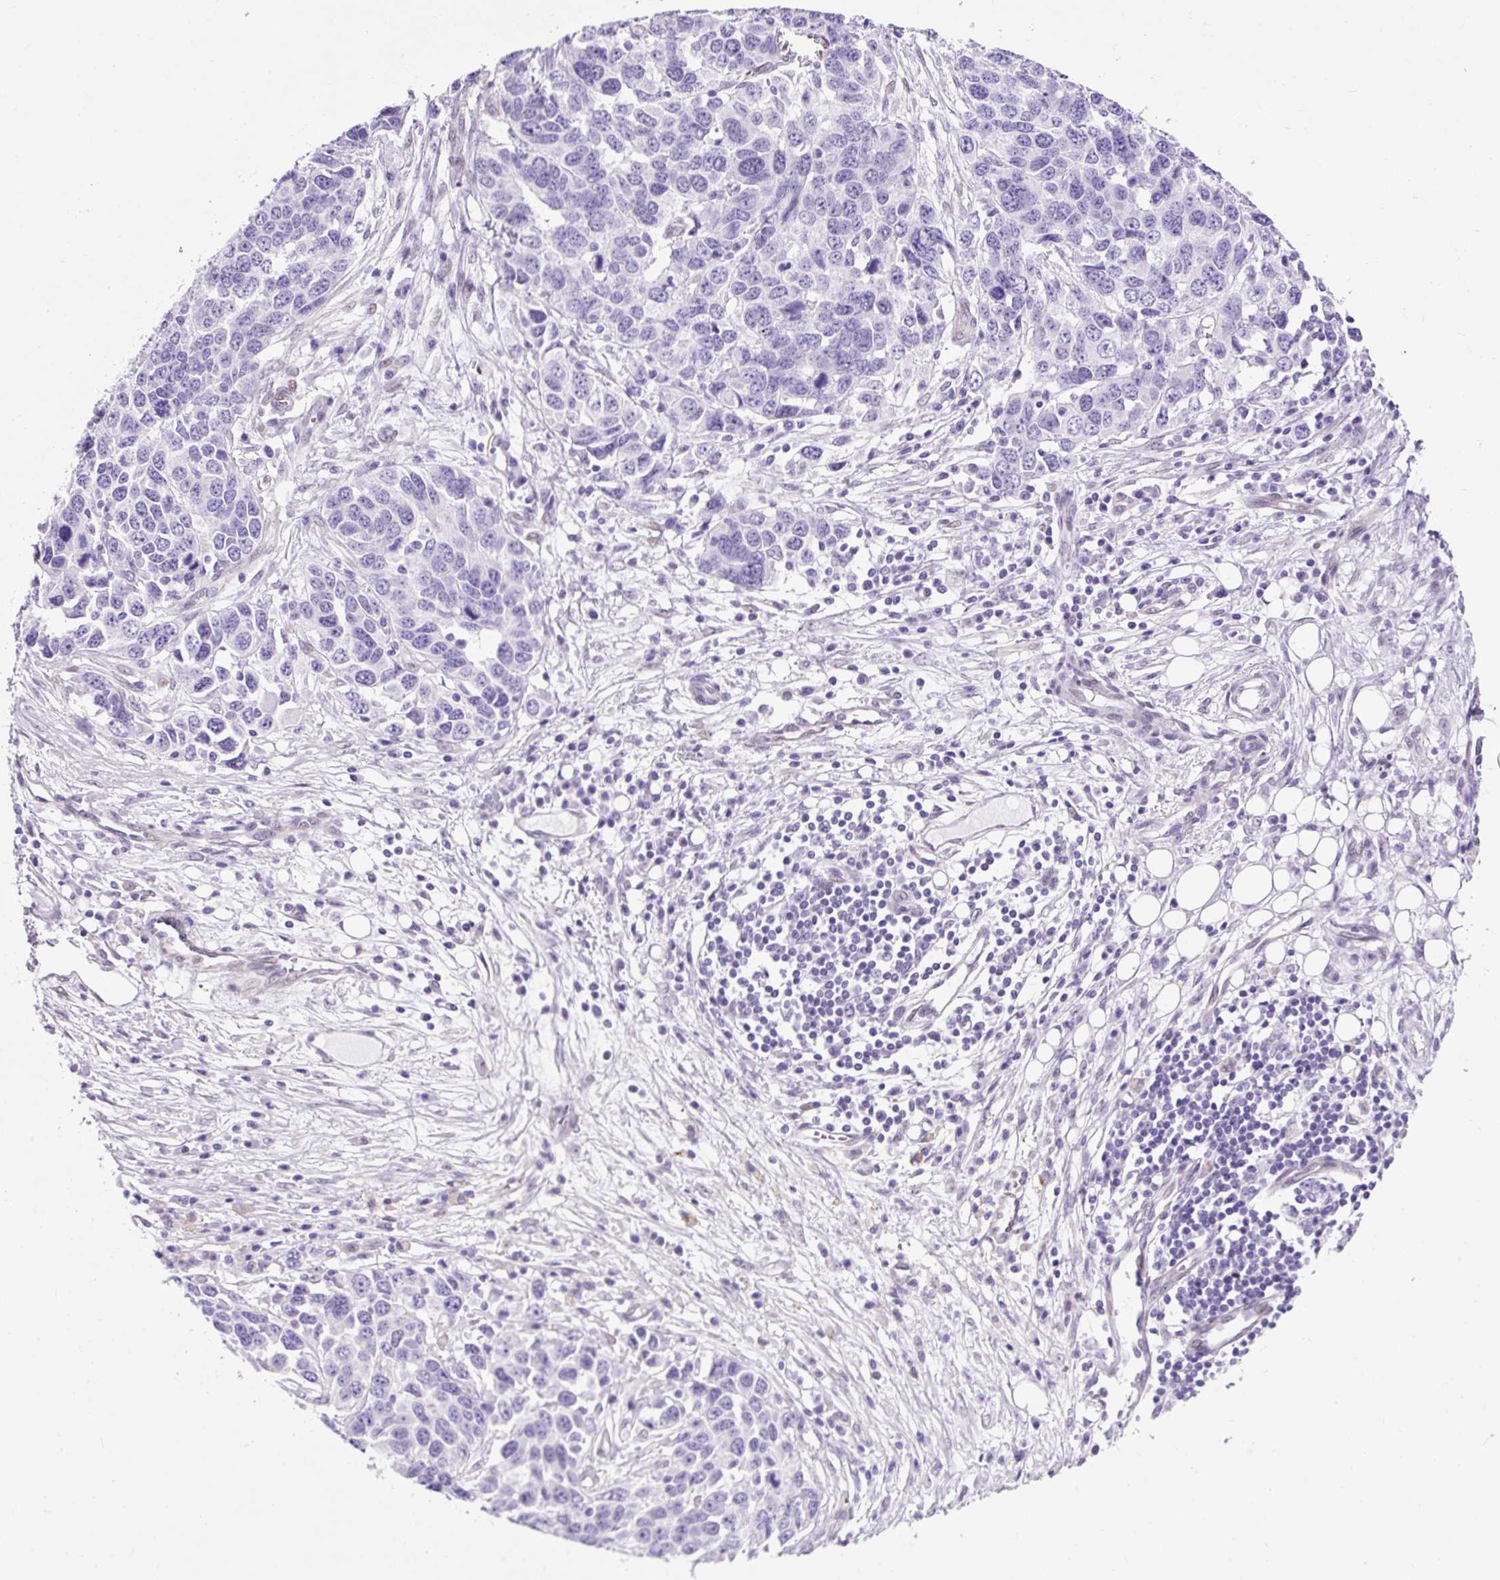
{"staining": {"intensity": "negative", "quantity": "none", "location": "none"}, "tissue": "ovarian cancer", "cell_type": "Tumor cells", "image_type": "cancer", "snomed": [{"axis": "morphology", "description": "Cystadenocarcinoma, serous, NOS"}, {"axis": "topography", "description": "Ovary"}], "caption": "Immunohistochemical staining of human ovarian cancer demonstrates no significant staining in tumor cells.", "gene": "KRT12", "patient": {"sex": "female", "age": 76}}